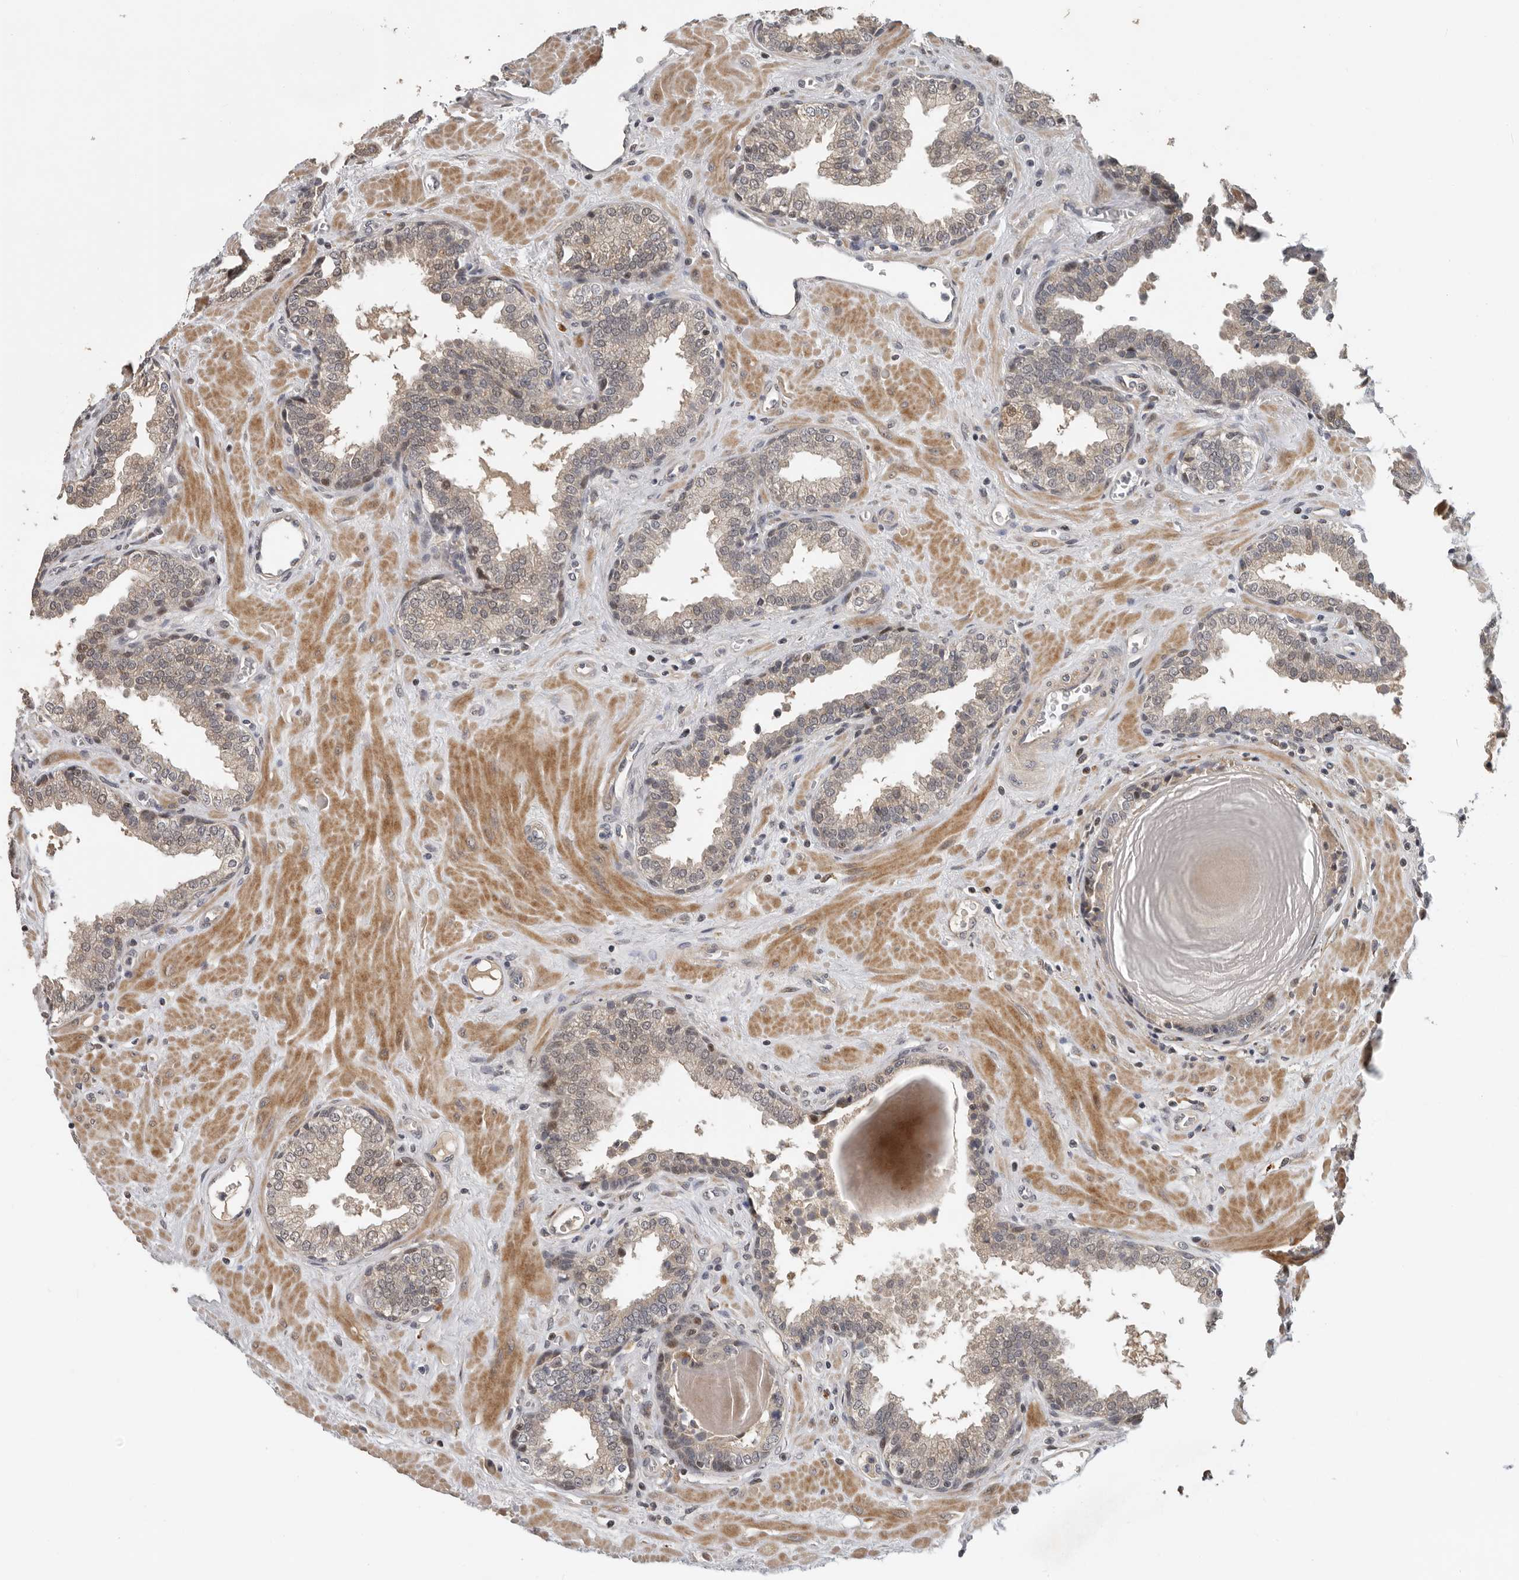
{"staining": {"intensity": "weak", "quantity": "<25%", "location": "nuclear"}, "tissue": "prostate", "cell_type": "Glandular cells", "image_type": "normal", "snomed": [{"axis": "morphology", "description": "Normal tissue, NOS"}, {"axis": "topography", "description": "Prostate"}], "caption": "Immunohistochemical staining of normal prostate shows no significant staining in glandular cells.", "gene": "HENMT1", "patient": {"sex": "male", "age": 51}}